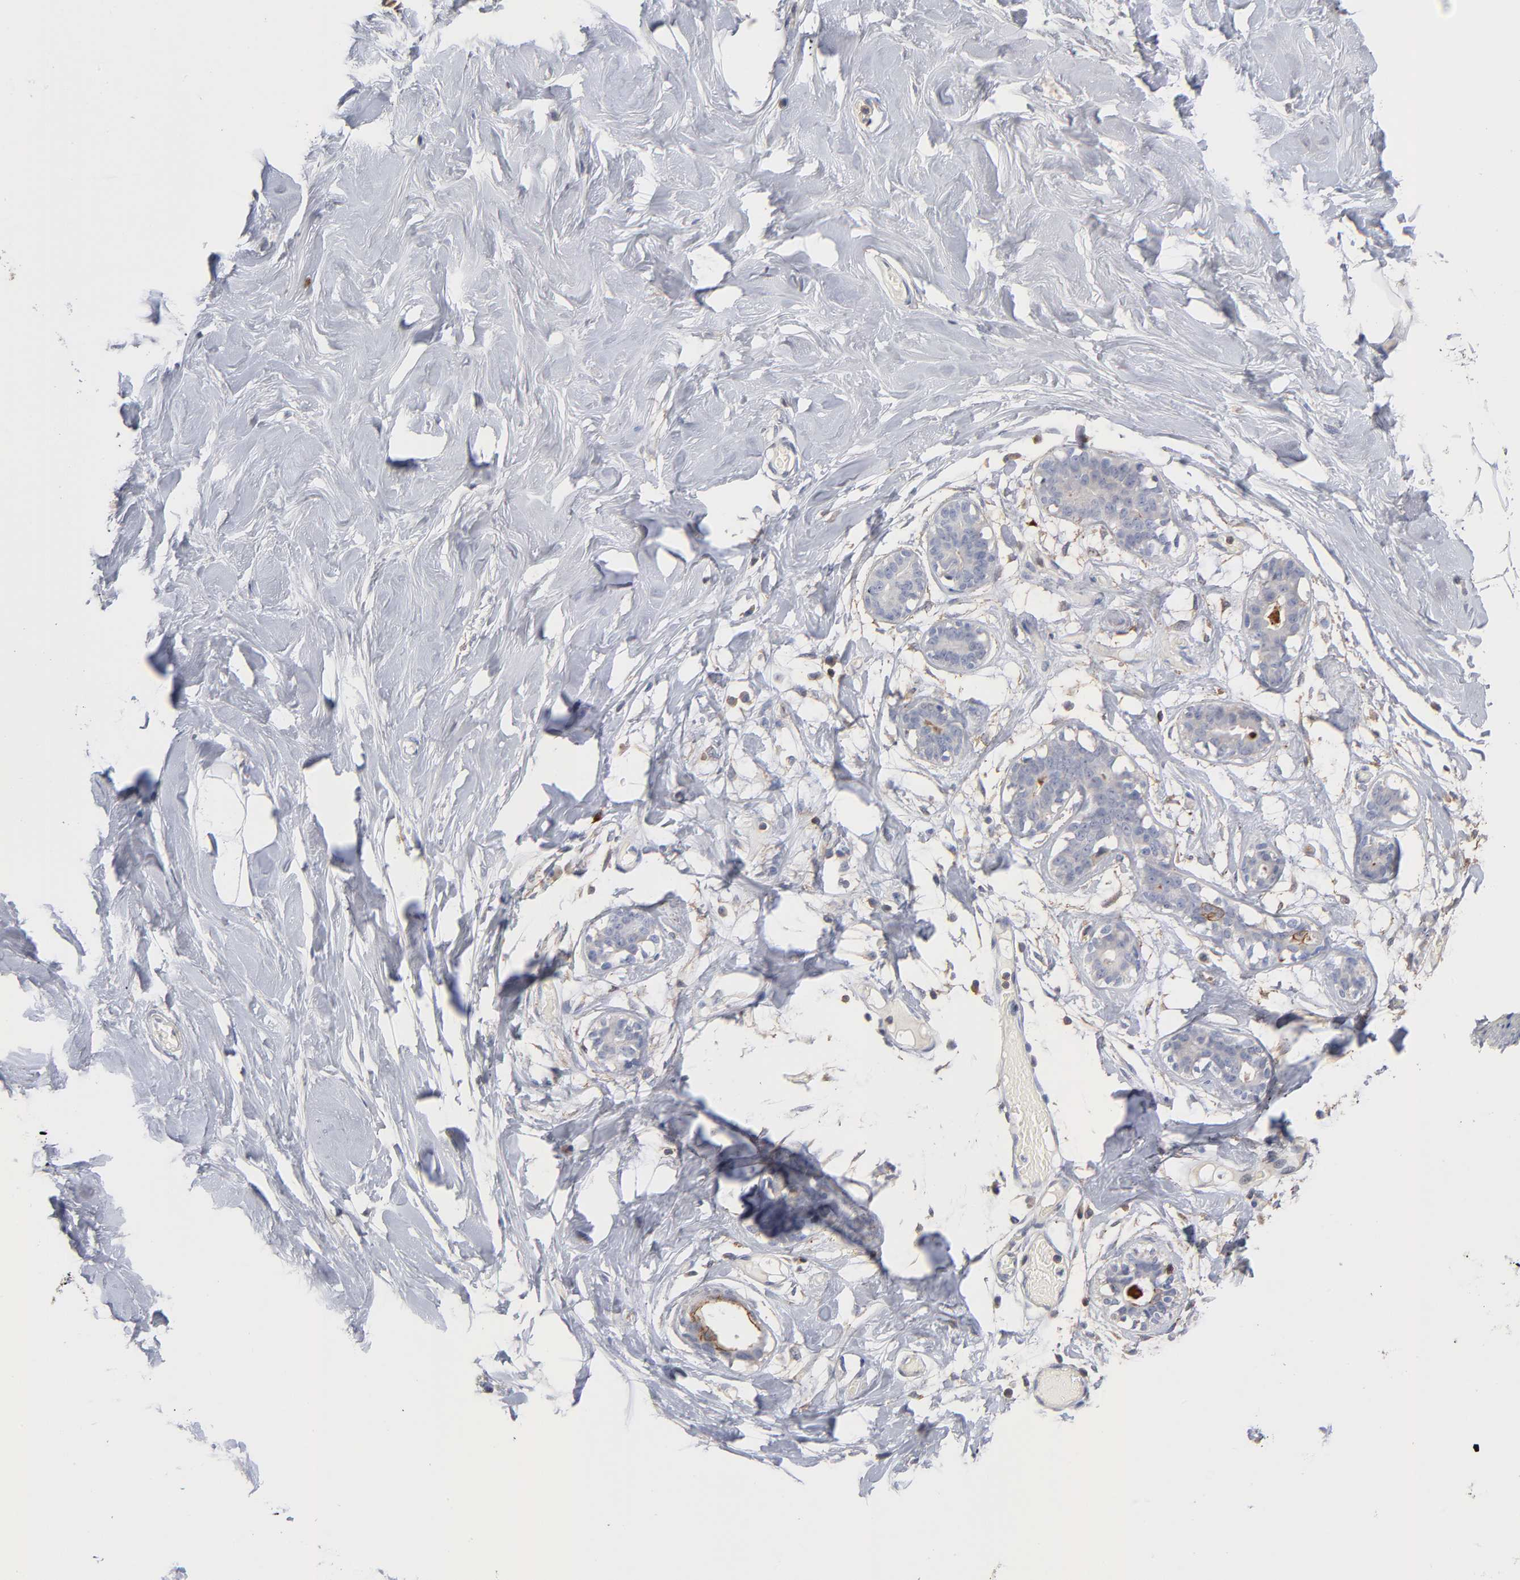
{"staining": {"intensity": "negative", "quantity": "none", "location": "none"}, "tissue": "breast", "cell_type": "Adipocytes", "image_type": "normal", "snomed": [{"axis": "morphology", "description": "Normal tissue, NOS"}, {"axis": "topography", "description": "Breast"}, {"axis": "topography", "description": "Soft tissue"}], "caption": "This image is of unremarkable breast stained with immunohistochemistry (IHC) to label a protein in brown with the nuclei are counter-stained blue. There is no staining in adipocytes.", "gene": "PDLIM2", "patient": {"sex": "female", "age": 25}}